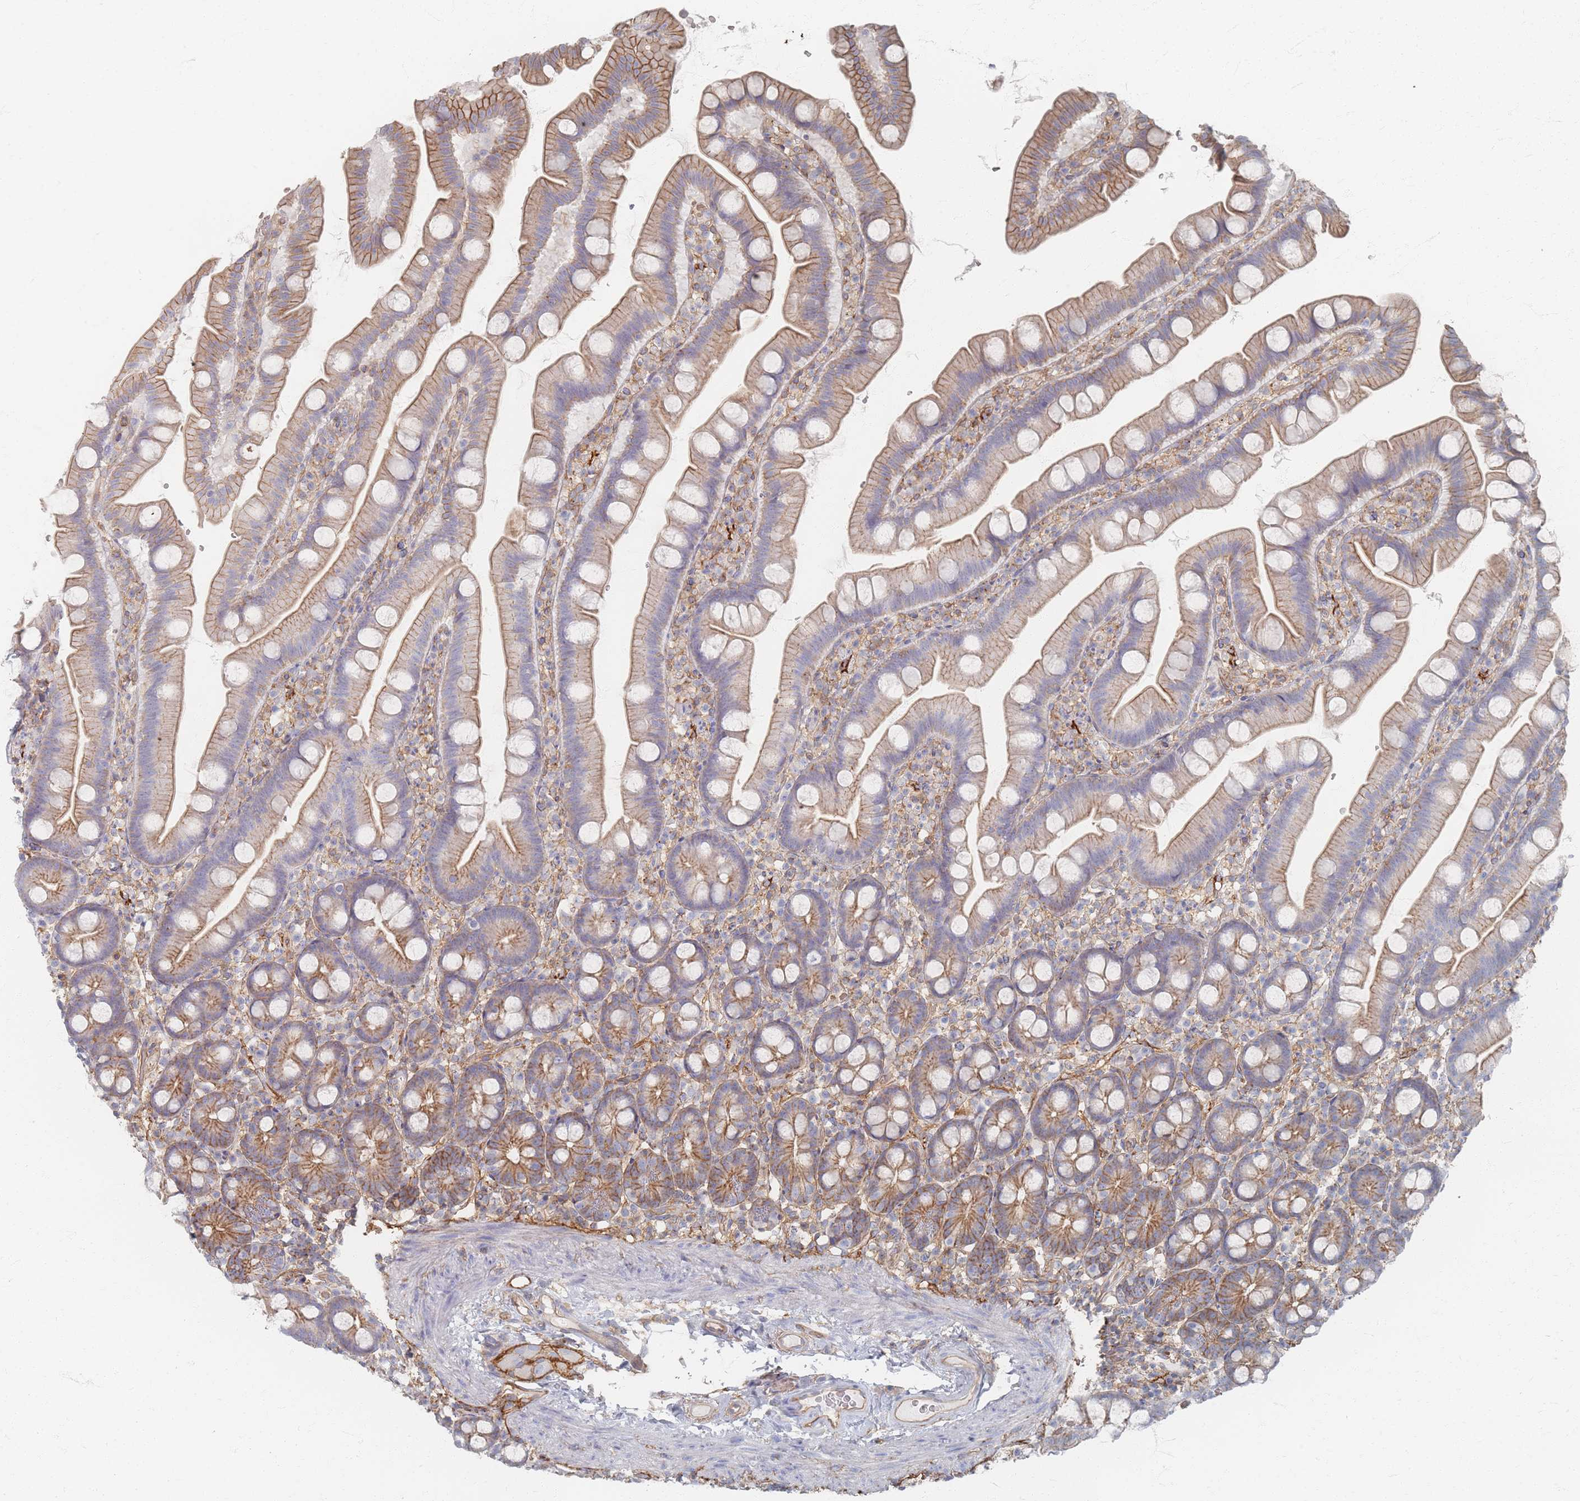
{"staining": {"intensity": "moderate", "quantity": ">75%", "location": "cytoplasmic/membranous"}, "tissue": "small intestine", "cell_type": "Glandular cells", "image_type": "normal", "snomed": [{"axis": "morphology", "description": "Normal tissue, NOS"}, {"axis": "topography", "description": "Small intestine"}], "caption": "Glandular cells demonstrate medium levels of moderate cytoplasmic/membranous staining in approximately >75% of cells in normal human small intestine. The staining was performed using DAB (3,3'-diaminobenzidine) to visualize the protein expression in brown, while the nuclei were stained in blue with hematoxylin (Magnification: 20x).", "gene": "GNB1", "patient": {"sex": "female", "age": 68}}